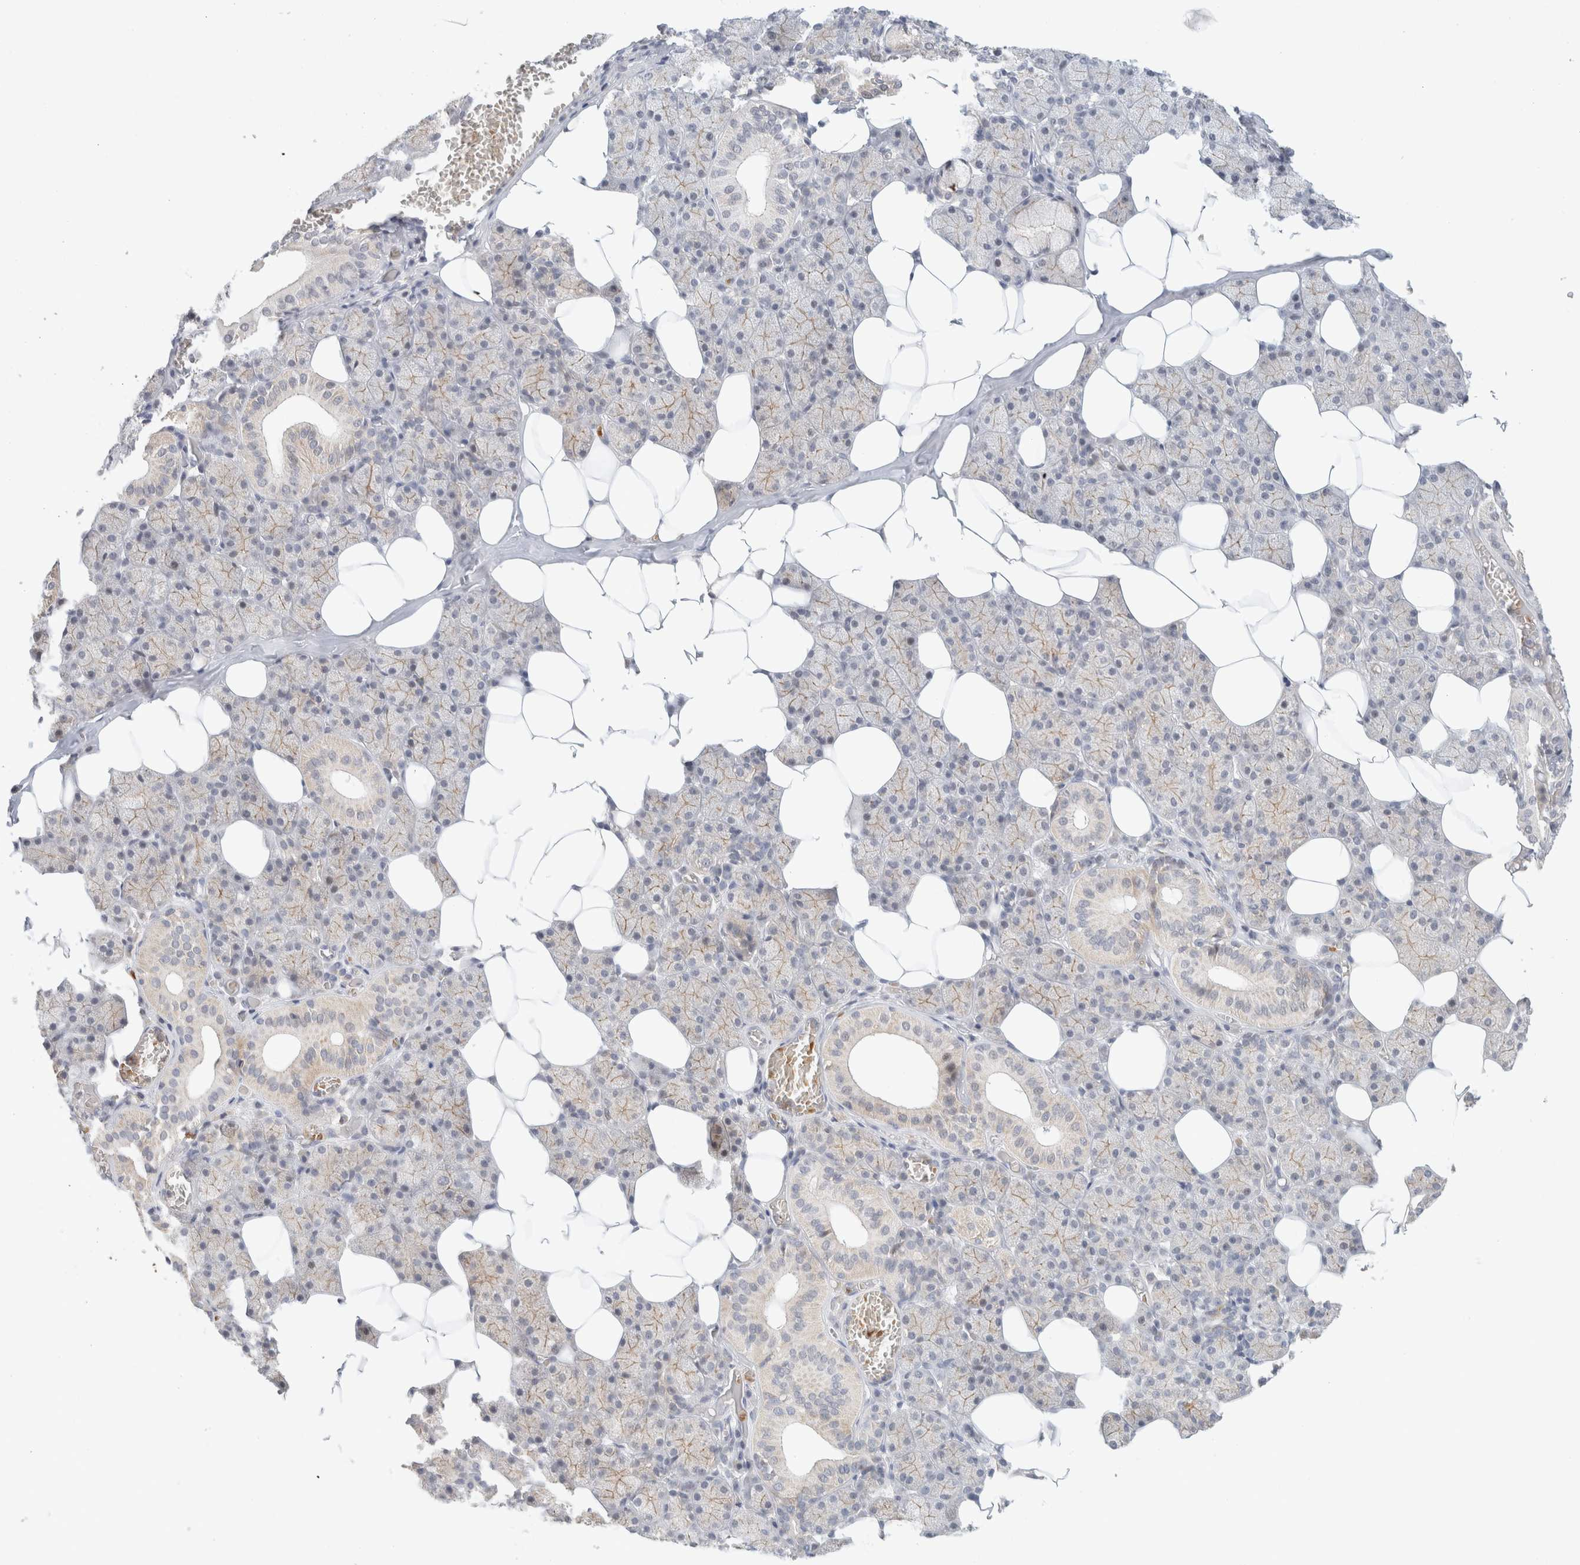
{"staining": {"intensity": "weak", "quantity": "25%-75%", "location": "cytoplasmic/membranous"}, "tissue": "salivary gland", "cell_type": "Glandular cells", "image_type": "normal", "snomed": [{"axis": "morphology", "description": "Normal tissue, NOS"}, {"axis": "topography", "description": "Salivary gland"}], "caption": "Immunohistochemical staining of unremarkable human salivary gland displays 25%-75% levels of weak cytoplasmic/membranous protein expression in approximately 25%-75% of glandular cells.", "gene": "MRM3", "patient": {"sex": "female", "age": 33}}